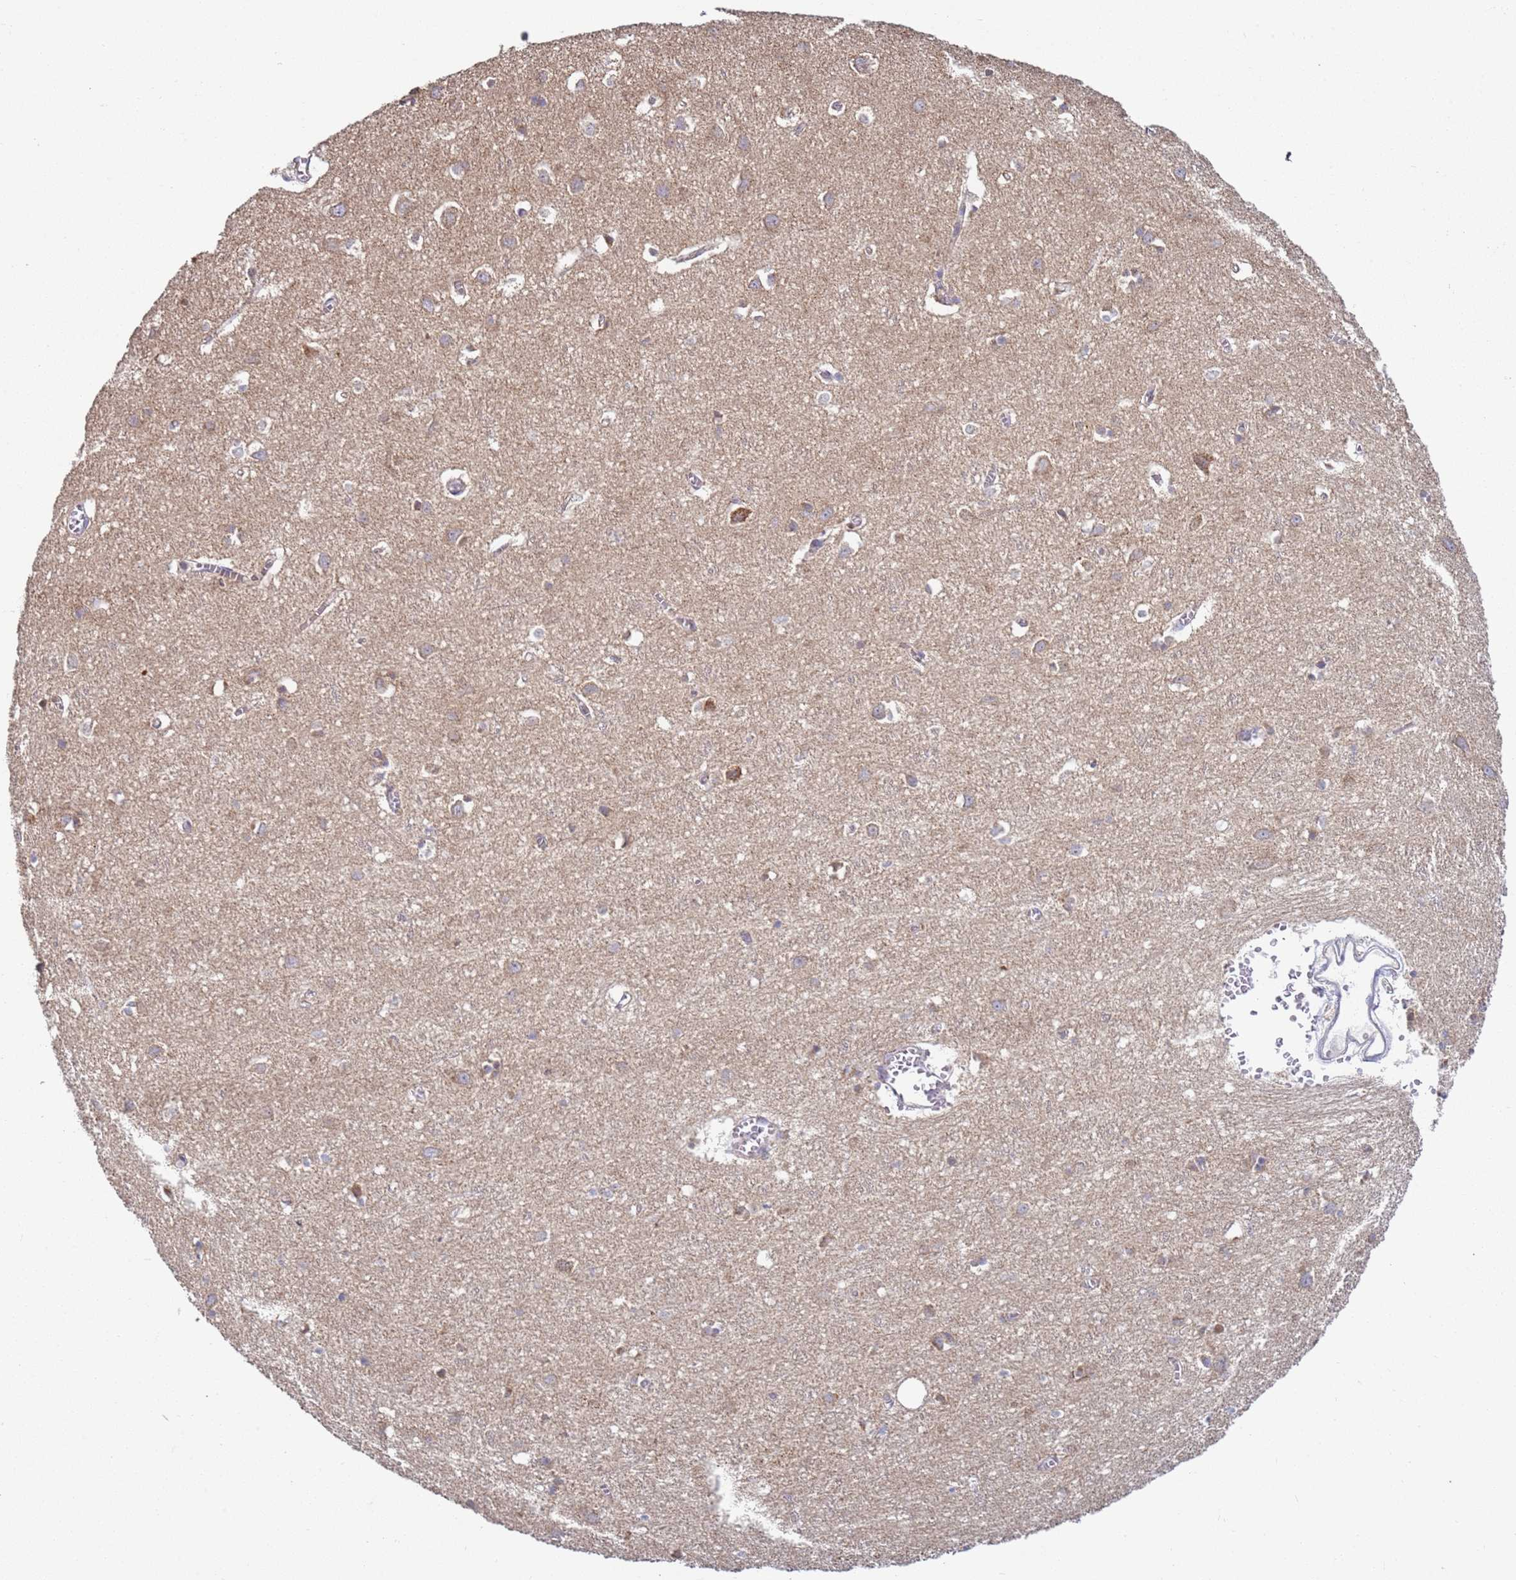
{"staining": {"intensity": "weak", "quantity": "<25%", "location": "cytoplasmic/membranous"}, "tissue": "cerebral cortex", "cell_type": "Endothelial cells", "image_type": "normal", "snomed": [{"axis": "morphology", "description": "Normal tissue, NOS"}, {"axis": "topography", "description": "Cerebral cortex"}], "caption": "This is an immunohistochemistry (IHC) histopathology image of benign human cerebral cortex. There is no staining in endothelial cells.", "gene": "DIP2B", "patient": {"sex": "female", "age": 64}}